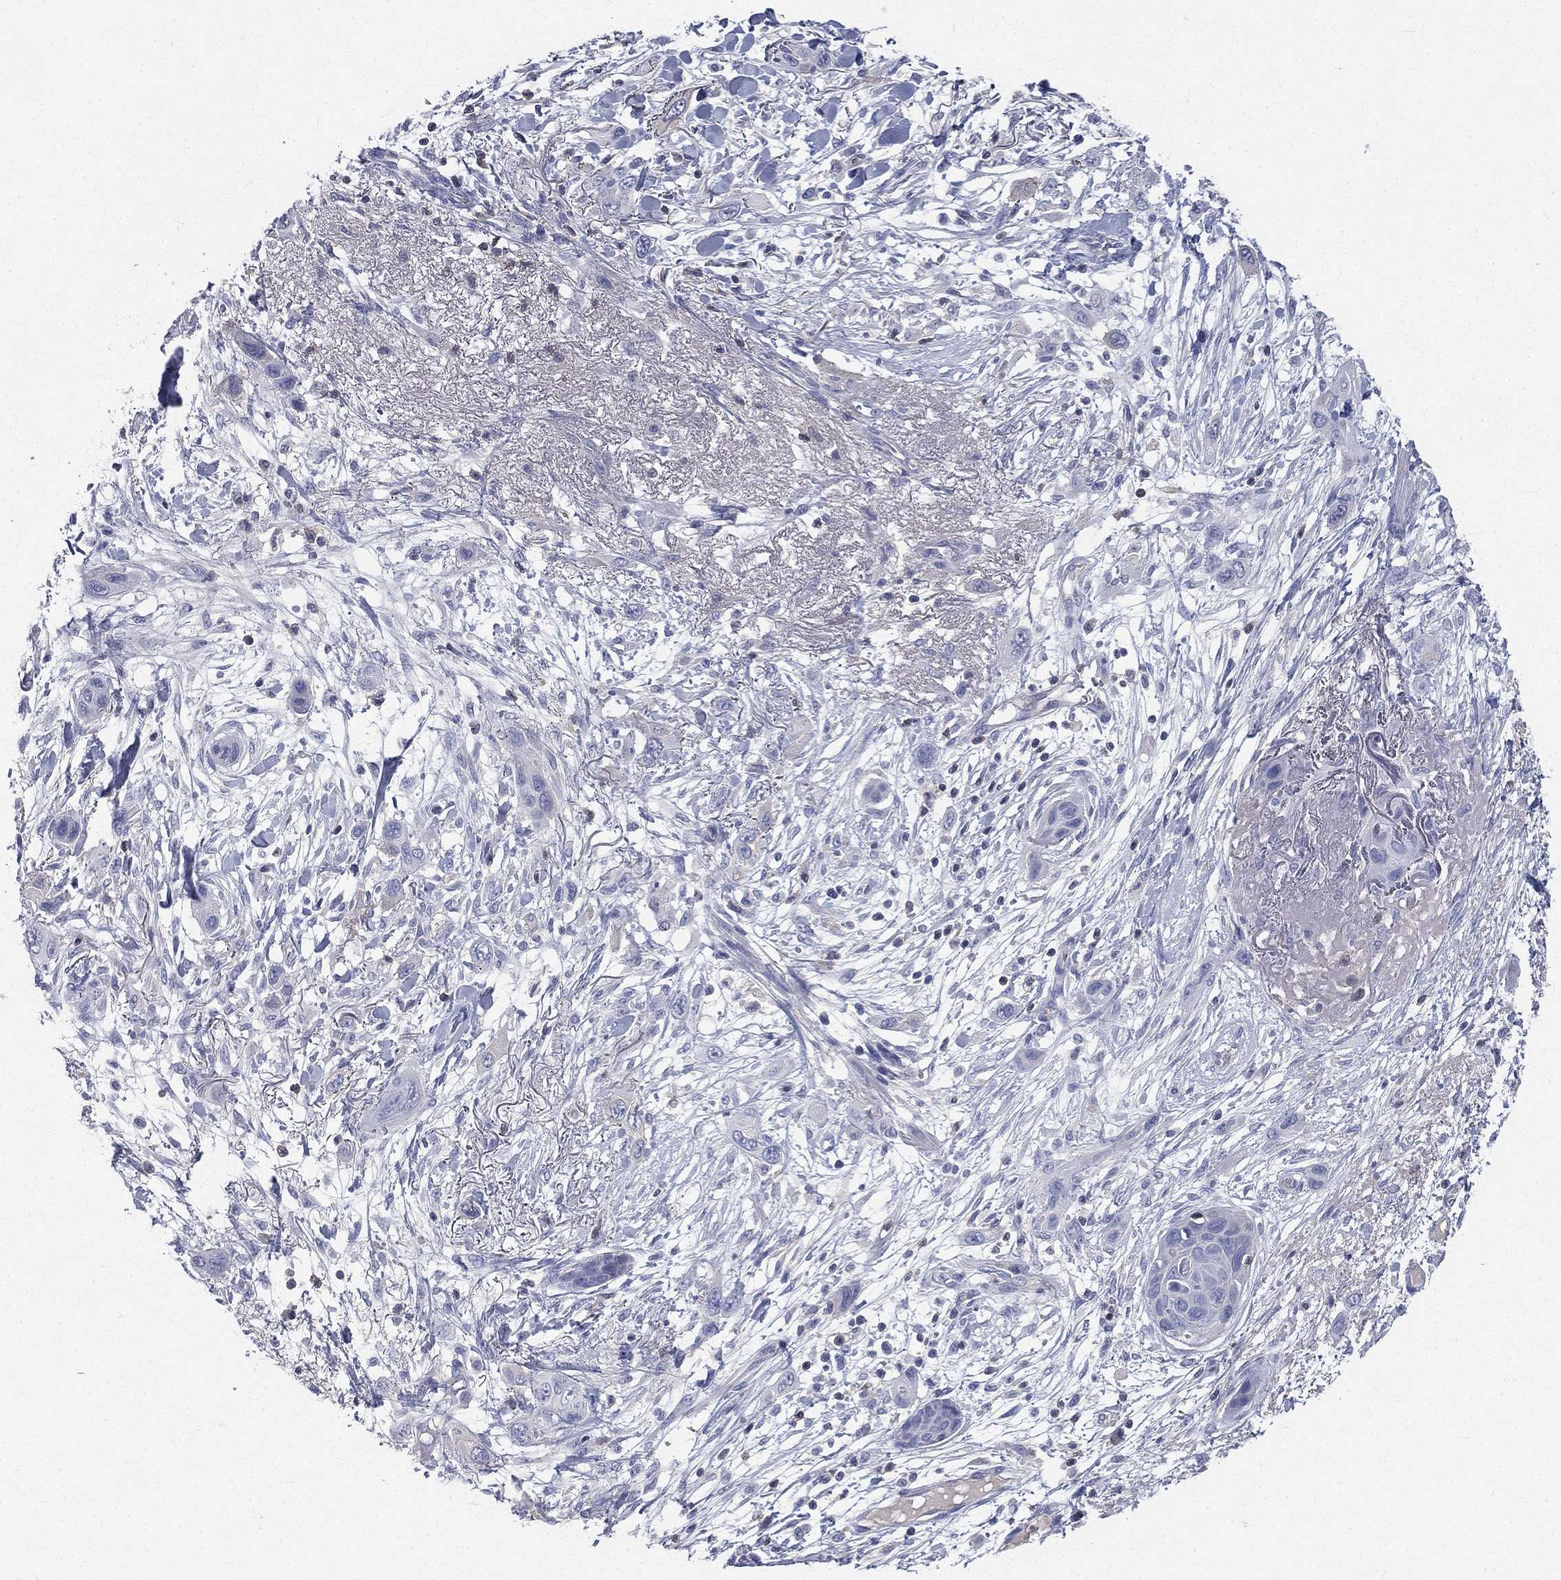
{"staining": {"intensity": "negative", "quantity": "none", "location": "none"}, "tissue": "skin cancer", "cell_type": "Tumor cells", "image_type": "cancer", "snomed": [{"axis": "morphology", "description": "Squamous cell carcinoma, NOS"}, {"axis": "topography", "description": "Skin"}], "caption": "Immunohistochemistry (IHC) of human squamous cell carcinoma (skin) exhibits no positivity in tumor cells. The staining is performed using DAB (3,3'-diaminobenzidine) brown chromogen with nuclei counter-stained in using hematoxylin.", "gene": "CD3D", "patient": {"sex": "male", "age": 79}}